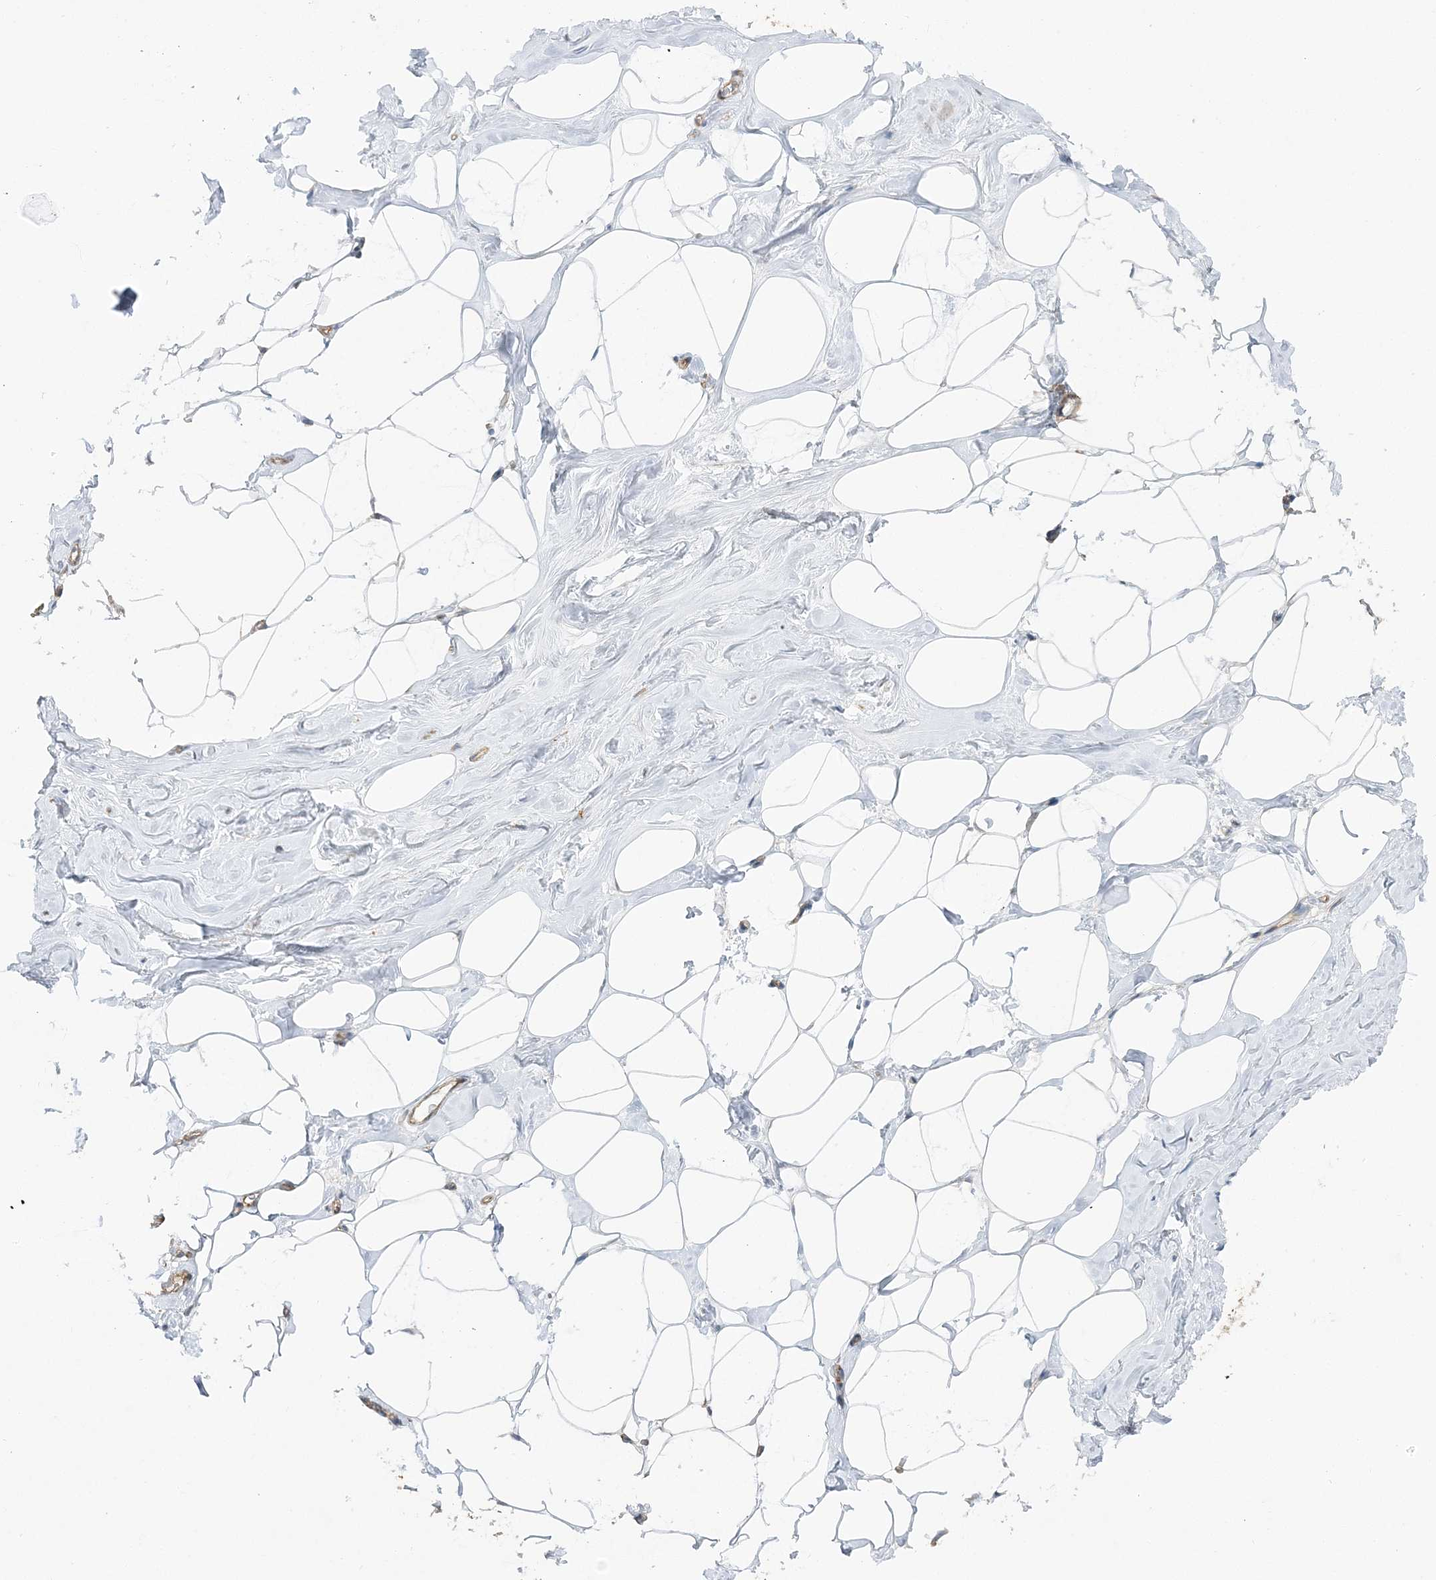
{"staining": {"intensity": "negative", "quantity": "none", "location": "none"}, "tissue": "adipose tissue", "cell_type": "Adipocytes", "image_type": "normal", "snomed": [{"axis": "morphology", "description": "Normal tissue, NOS"}, {"axis": "morphology", "description": "Fibrosis, NOS"}, {"axis": "topography", "description": "Breast"}, {"axis": "topography", "description": "Adipose tissue"}], "caption": "A histopathology image of human adipose tissue is negative for staining in adipocytes. The staining is performed using DAB brown chromogen with nuclei counter-stained in using hematoxylin.", "gene": "MAT2B", "patient": {"sex": "female", "age": 39}}